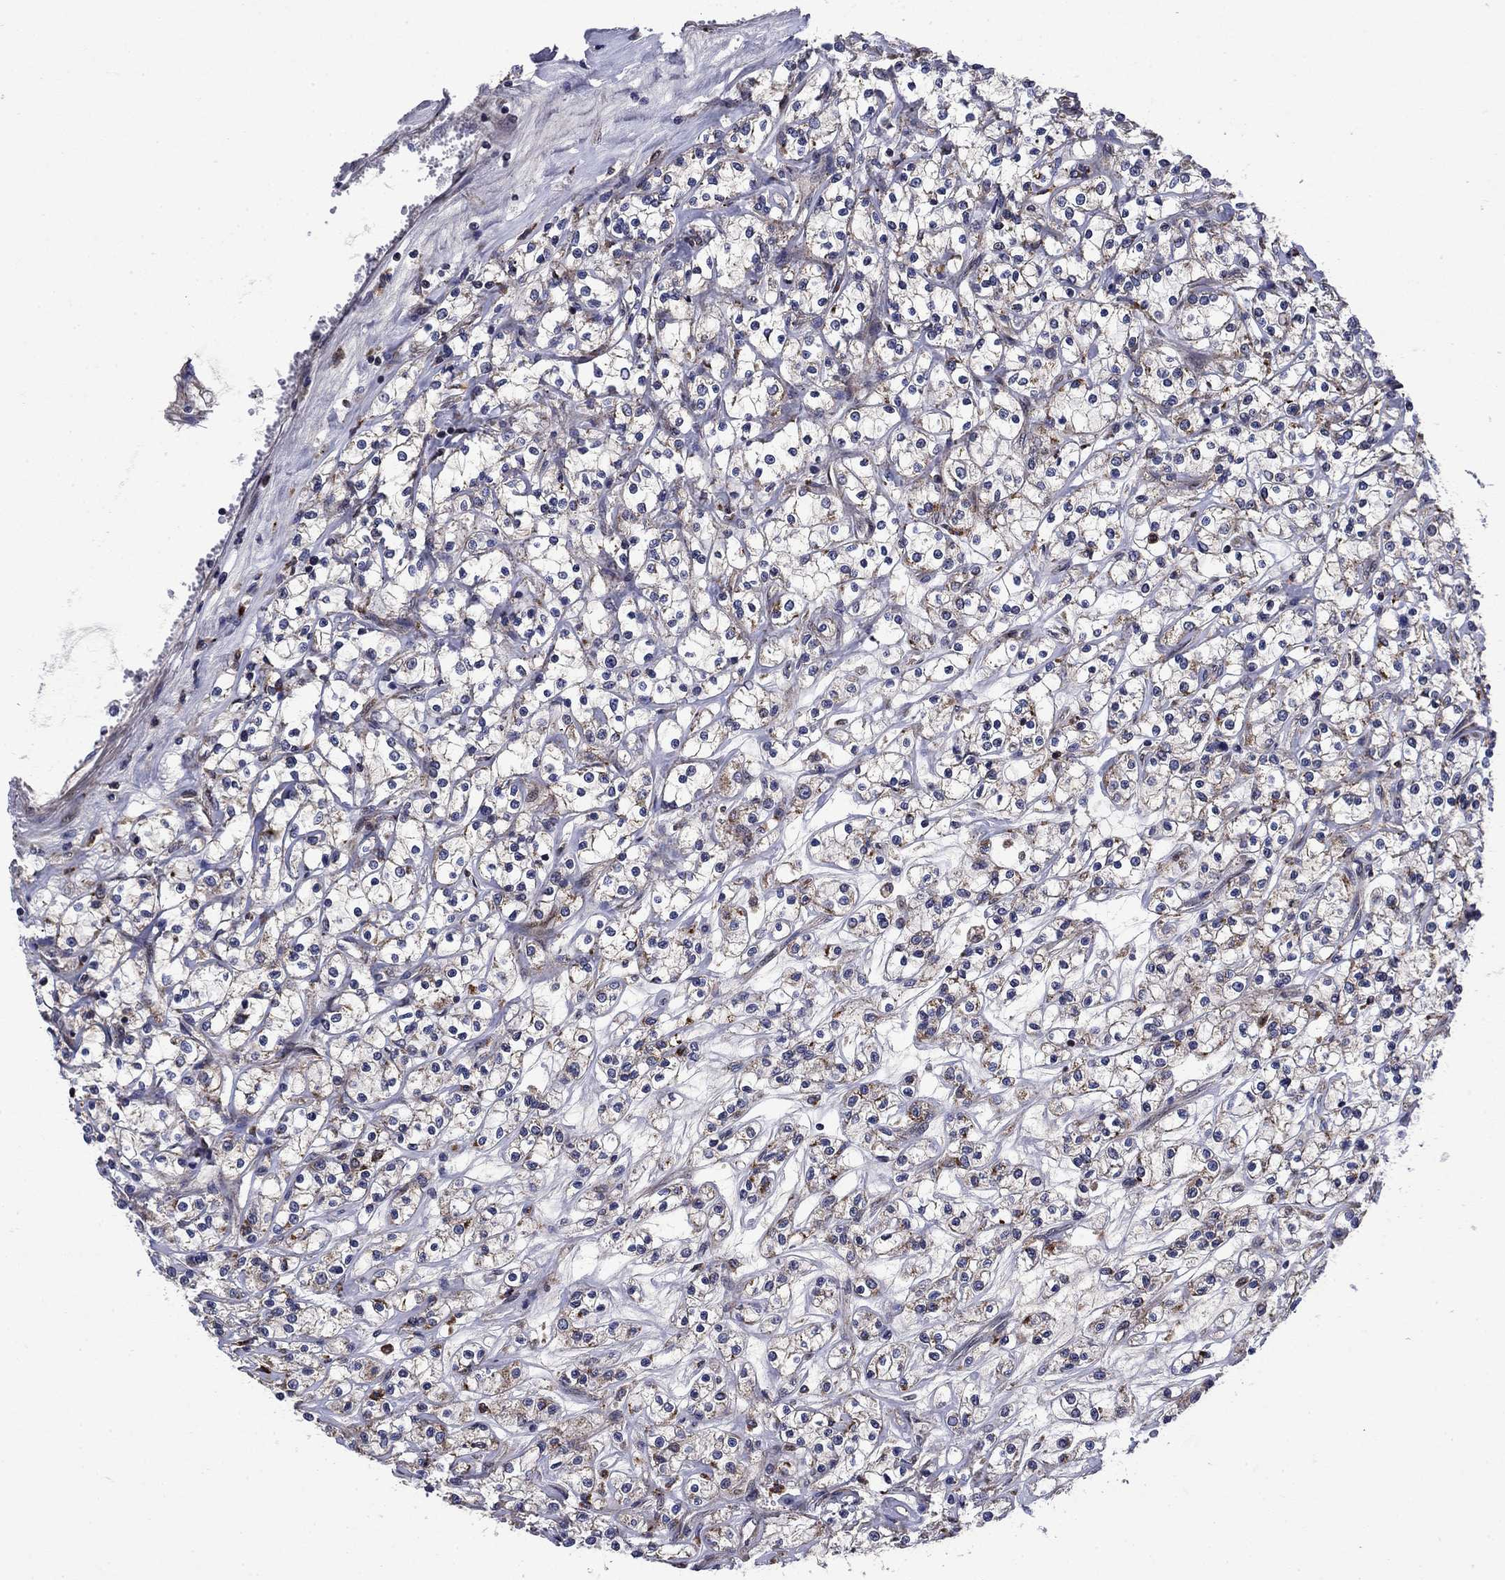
{"staining": {"intensity": "weak", "quantity": "25%-75%", "location": "cytoplasmic/membranous"}, "tissue": "renal cancer", "cell_type": "Tumor cells", "image_type": "cancer", "snomed": [{"axis": "morphology", "description": "Adenocarcinoma, NOS"}, {"axis": "topography", "description": "Kidney"}], "caption": "Protein staining exhibits weak cytoplasmic/membranous expression in approximately 25%-75% of tumor cells in adenocarcinoma (renal).", "gene": "AGTPBP1", "patient": {"sex": "female", "age": 59}}